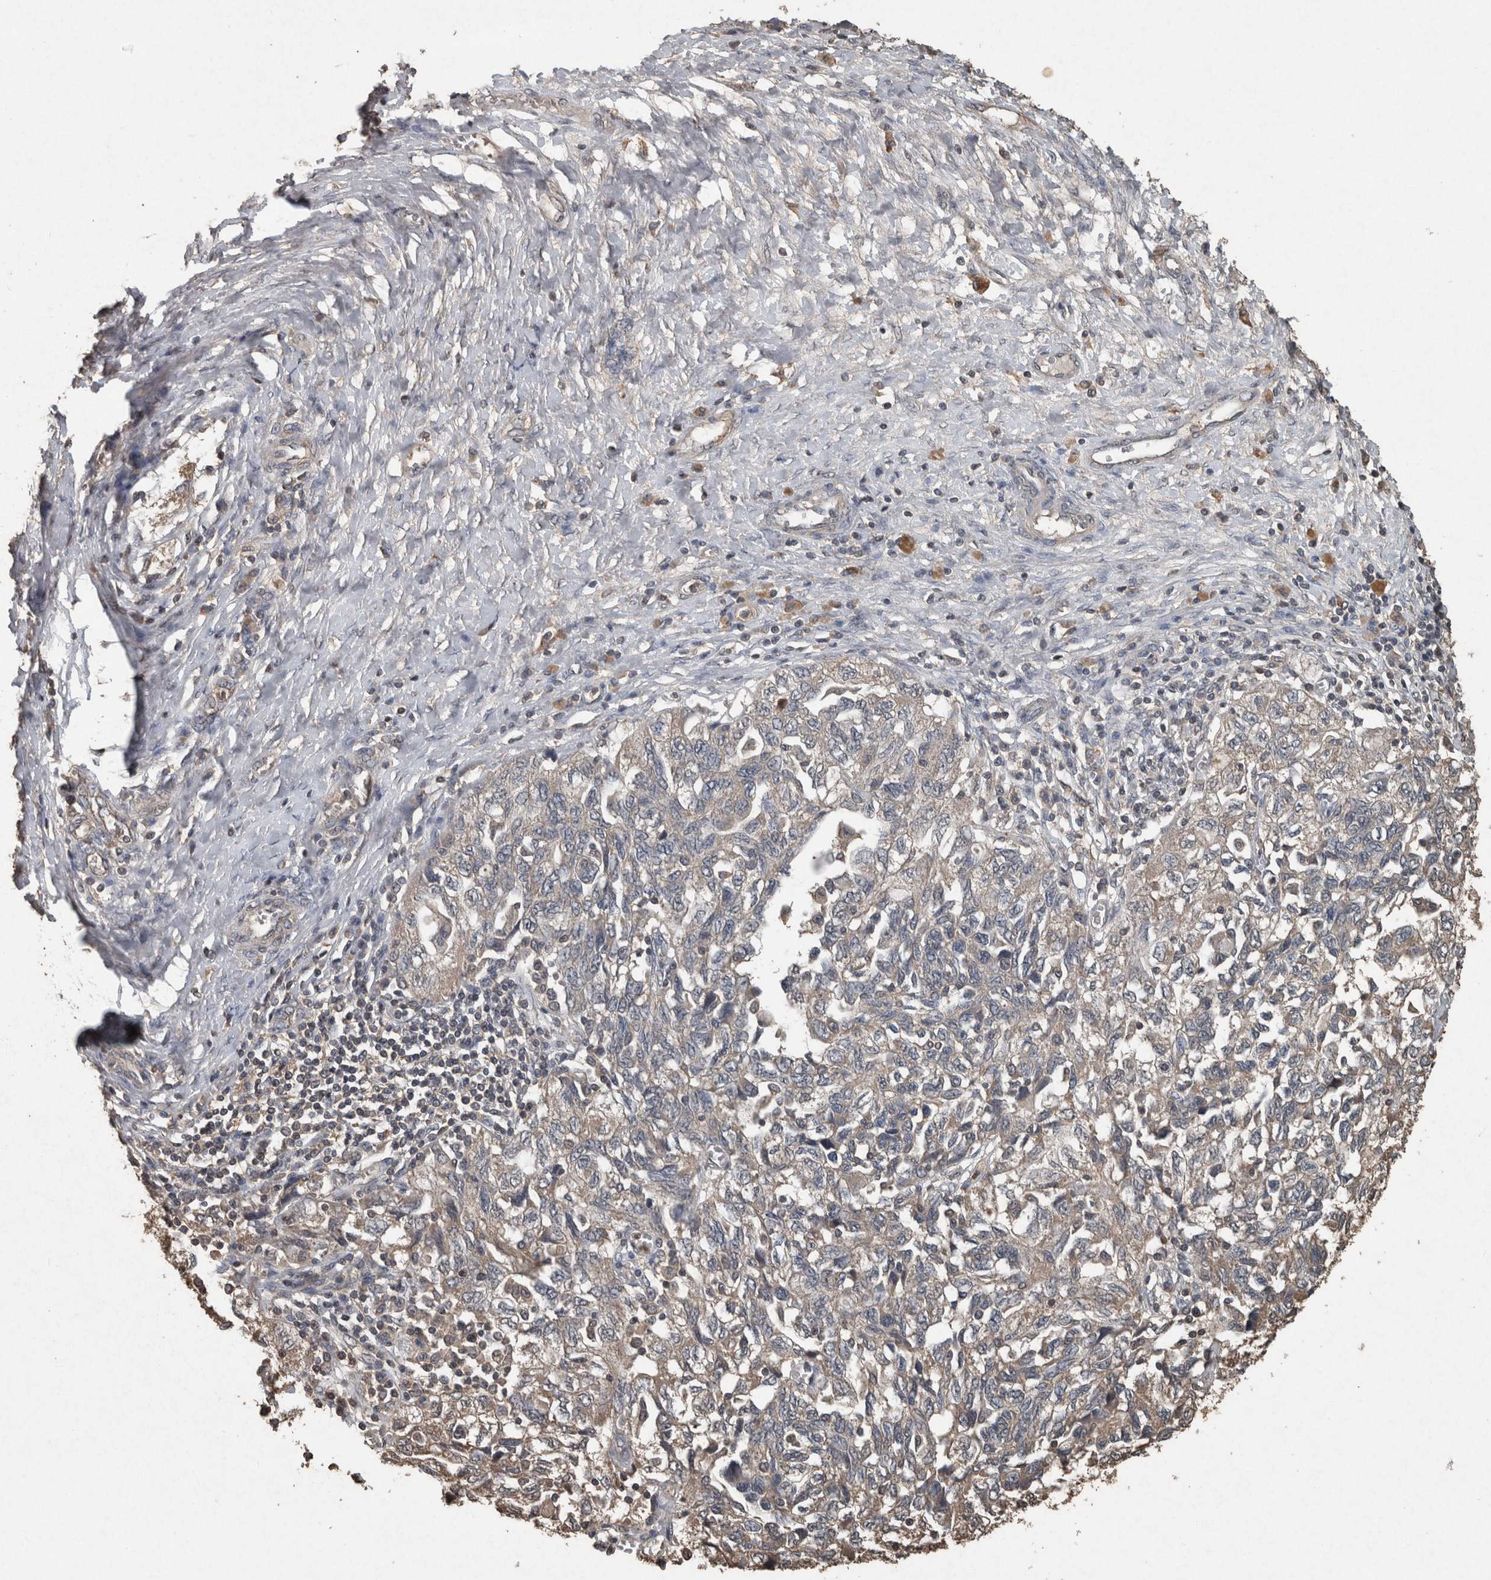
{"staining": {"intensity": "weak", "quantity": "25%-75%", "location": "cytoplasmic/membranous"}, "tissue": "ovarian cancer", "cell_type": "Tumor cells", "image_type": "cancer", "snomed": [{"axis": "morphology", "description": "Carcinoma, NOS"}, {"axis": "morphology", "description": "Cystadenocarcinoma, serous, NOS"}, {"axis": "topography", "description": "Ovary"}], "caption": "Ovarian cancer stained with DAB (3,3'-diaminobenzidine) immunohistochemistry demonstrates low levels of weak cytoplasmic/membranous expression in approximately 25%-75% of tumor cells.", "gene": "FGFRL1", "patient": {"sex": "female", "age": 69}}